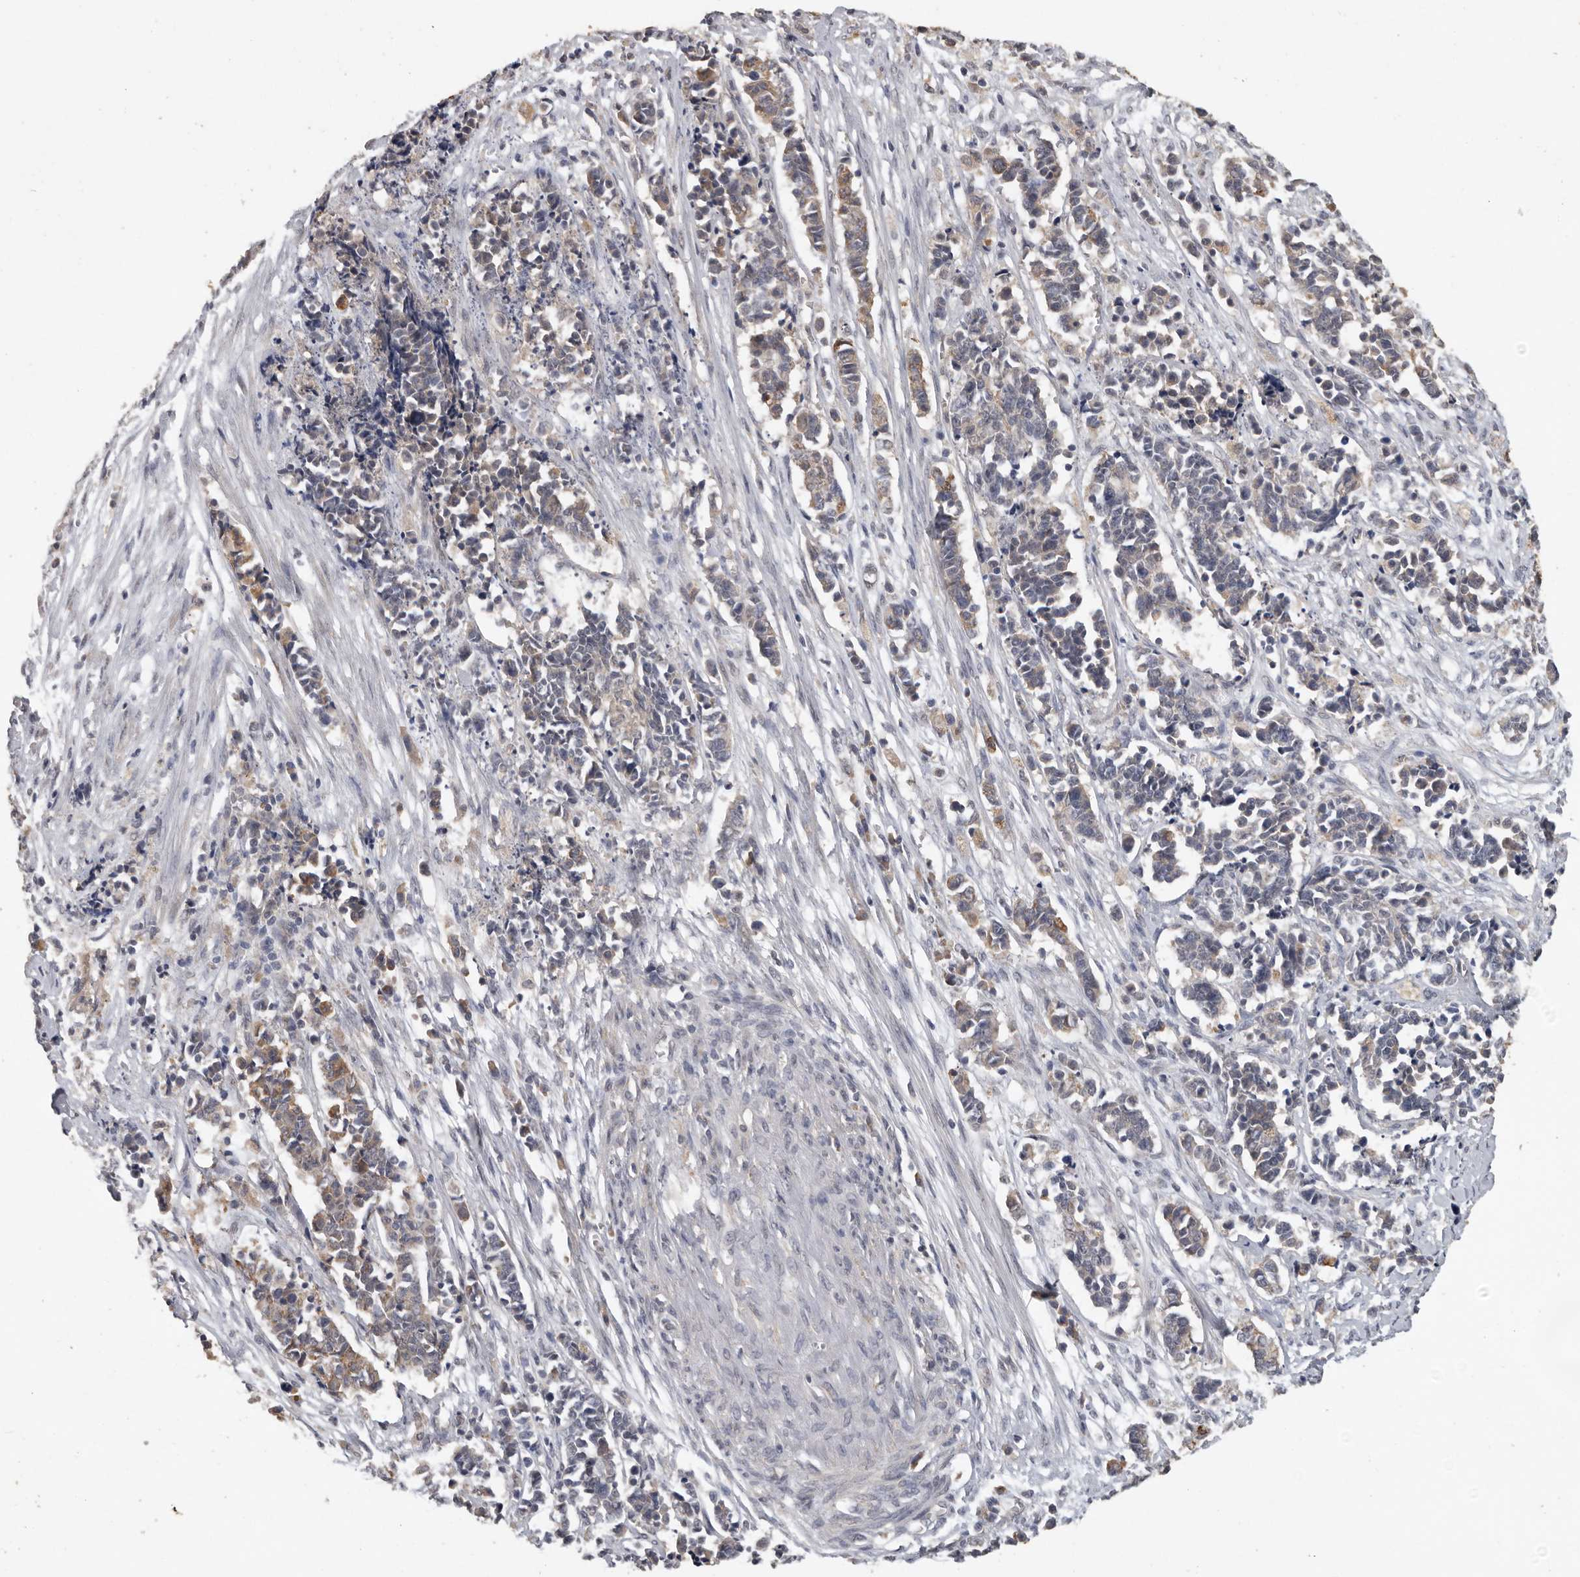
{"staining": {"intensity": "weak", "quantity": "25%-75%", "location": "cytoplasmic/membranous"}, "tissue": "cervical cancer", "cell_type": "Tumor cells", "image_type": "cancer", "snomed": [{"axis": "morphology", "description": "Normal tissue, NOS"}, {"axis": "morphology", "description": "Squamous cell carcinoma, NOS"}, {"axis": "topography", "description": "Cervix"}], "caption": "A micrograph showing weak cytoplasmic/membranous staining in approximately 25%-75% of tumor cells in cervical cancer, as visualized by brown immunohistochemical staining.", "gene": "MTF1", "patient": {"sex": "female", "age": 35}}